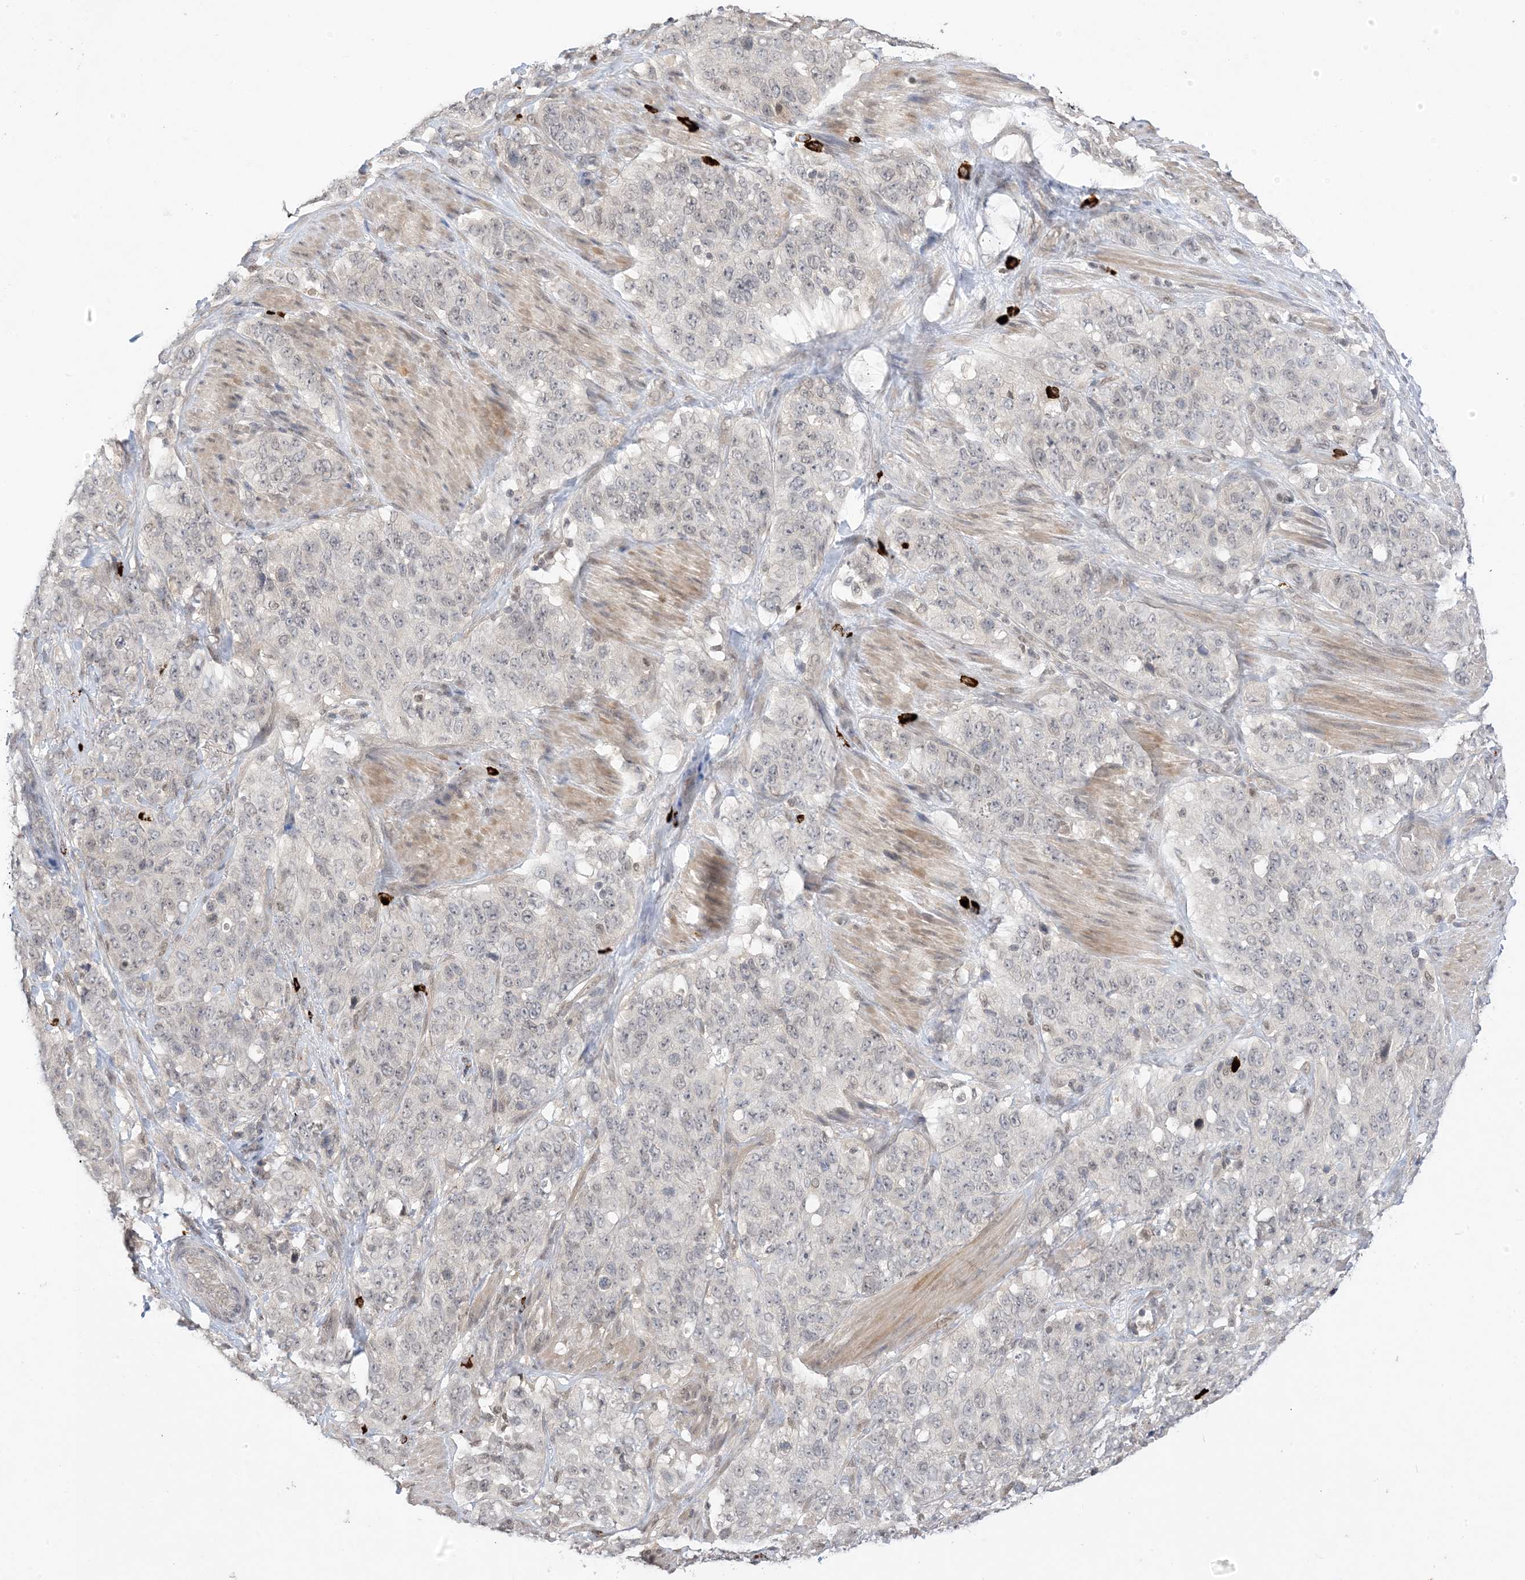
{"staining": {"intensity": "negative", "quantity": "none", "location": "none"}, "tissue": "stomach cancer", "cell_type": "Tumor cells", "image_type": "cancer", "snomed": [{"axis": "morphology", "description": "Adenocarcinoma, NOS"}, {"axis": "topography", "description": "Stomach"}], "caption": "Immunohistochemistry (IHC) micrograph of neoplastic tissue: human stomach adenocarcinoma stained with DAB (3,3'-diaminobenzidine) reveals no significant protein expression in tumor cells.", "gene": "RANBP9", "patient": {"sex": "male", "age": 48}}